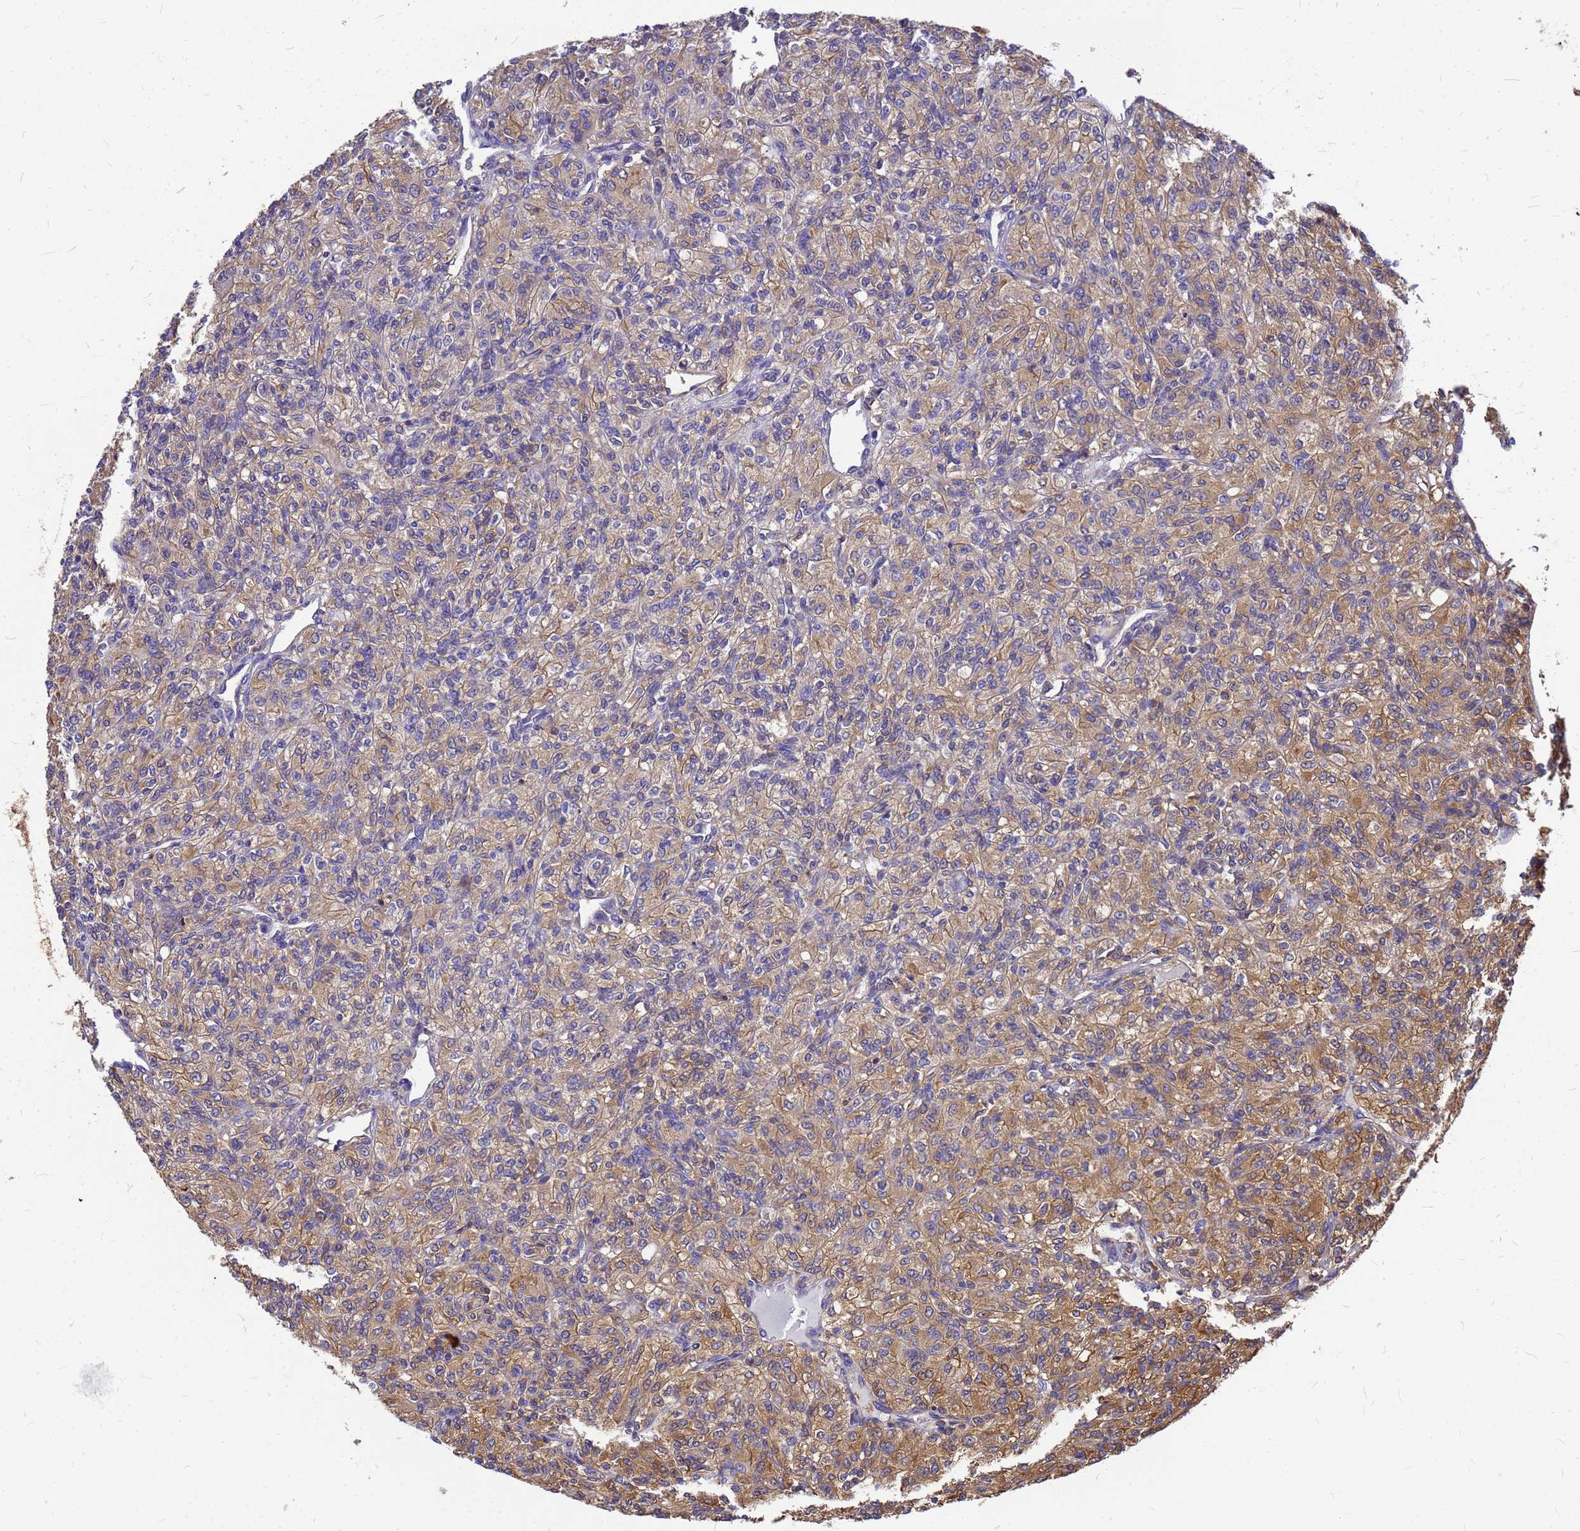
{"staining": {"intensity": "moderate", "quantity": "25%-75%", "location": "cytoplasmic/membranous"}, "tissue": "renal cancer", "cell_type": "Tumor cells", "image_type": "cancer", "snomed": [{"axis": "morphology", "description": "Adenocarcinoma, NOS"}, {"axis": "topography", "description": "Kidney"}], "caption": "Human renal cancer stained with a protein marker demonstrates moderate staining in tumor cells.", "gene": "GID4", "patient": {"sex": "male", "age": 77}}